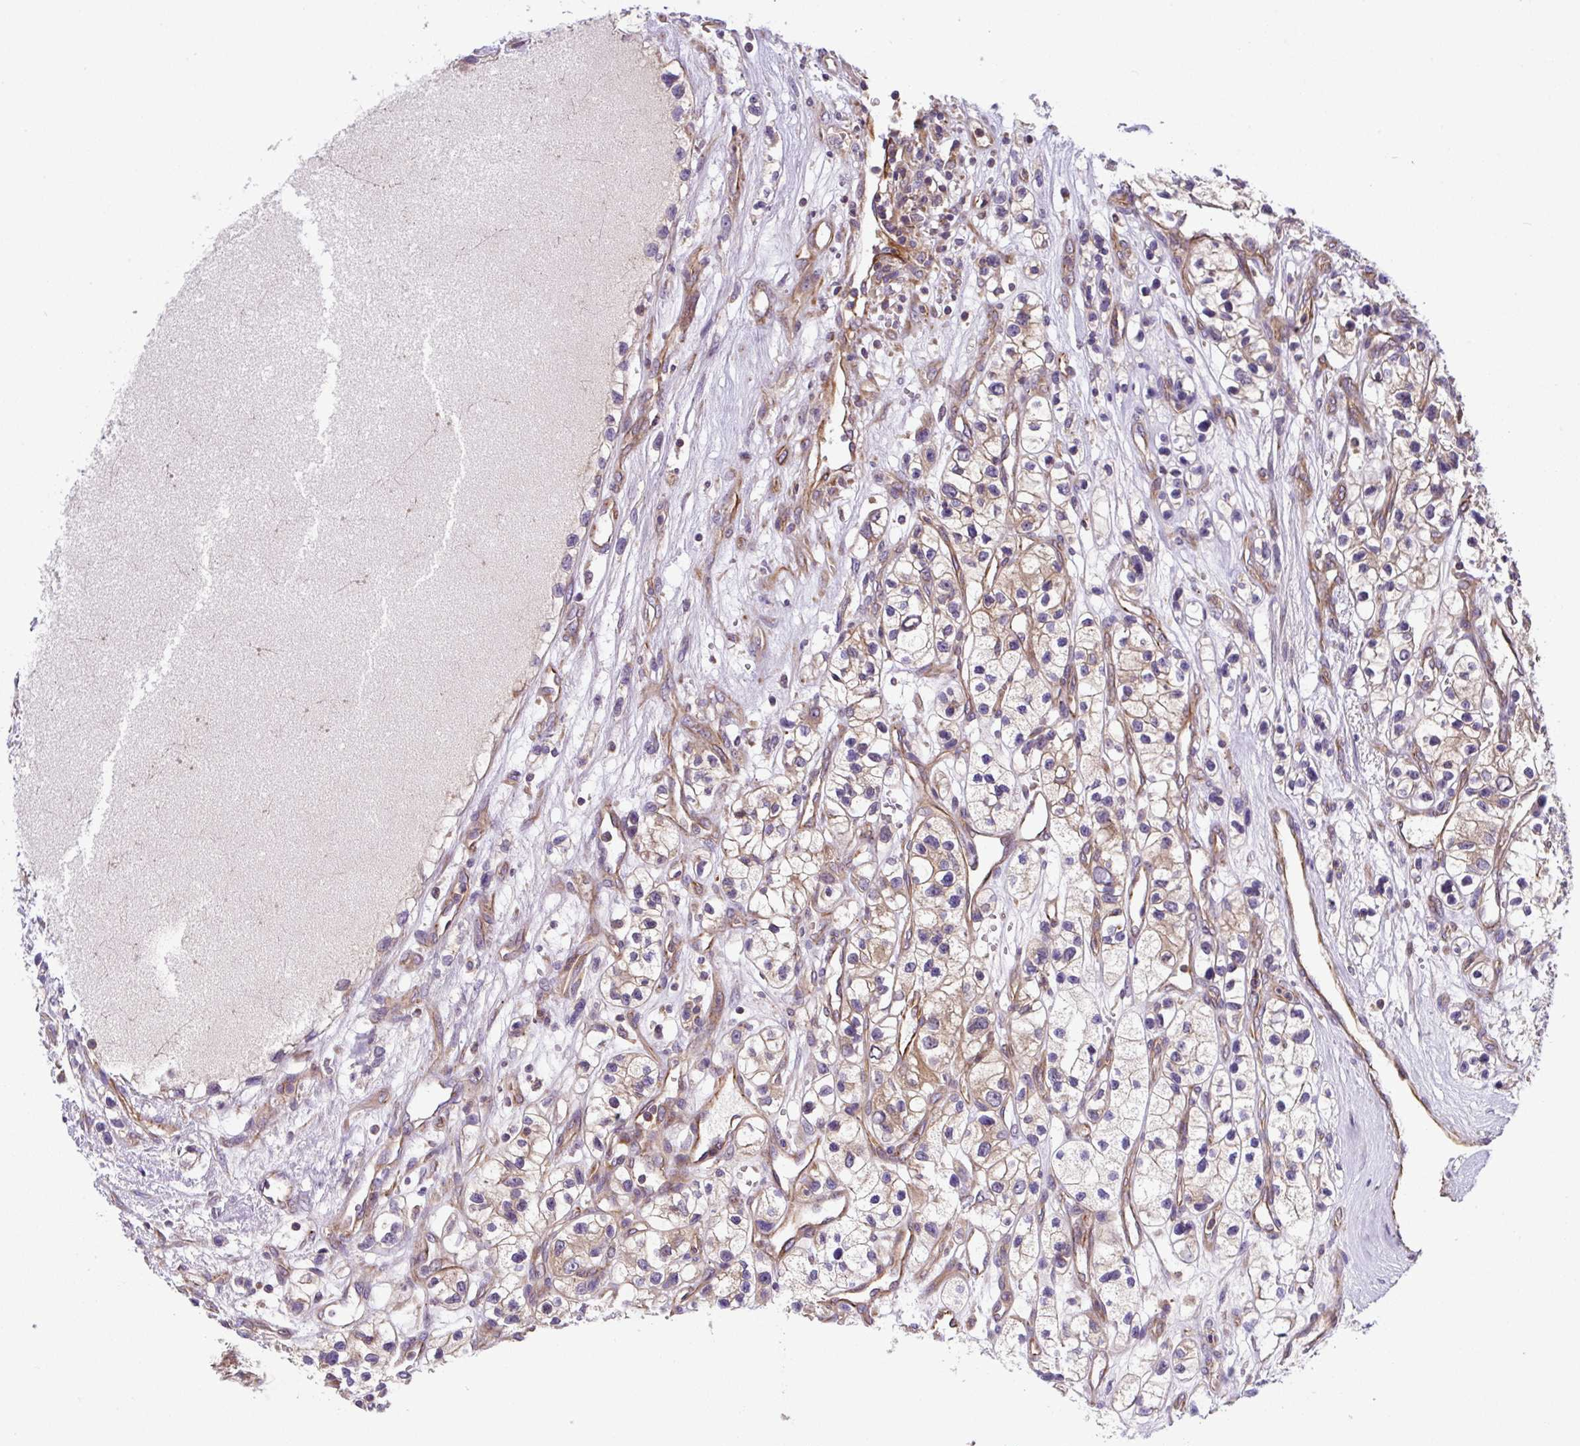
{"staining": {"intensity": "moderate", "quantity": "25%-75%", "location": "cytoplasmic/membranous"}, "tissue": "renal cancer", "cell_type": "Tumor cells", "image_type": "cancer", "snomed": [{"axis": "morphology", "description": "Adenocarcinoma, NOS"}, {"axis": "topography", "description": "Kidney"}], "caption": "Moderate cytoplasmic/membranous positivity is seen in approximately 25%-75% of tumor cells in renal cancer.", "gene": "APOBEC3D", "patient": {"sex": "female", "age": 57}}